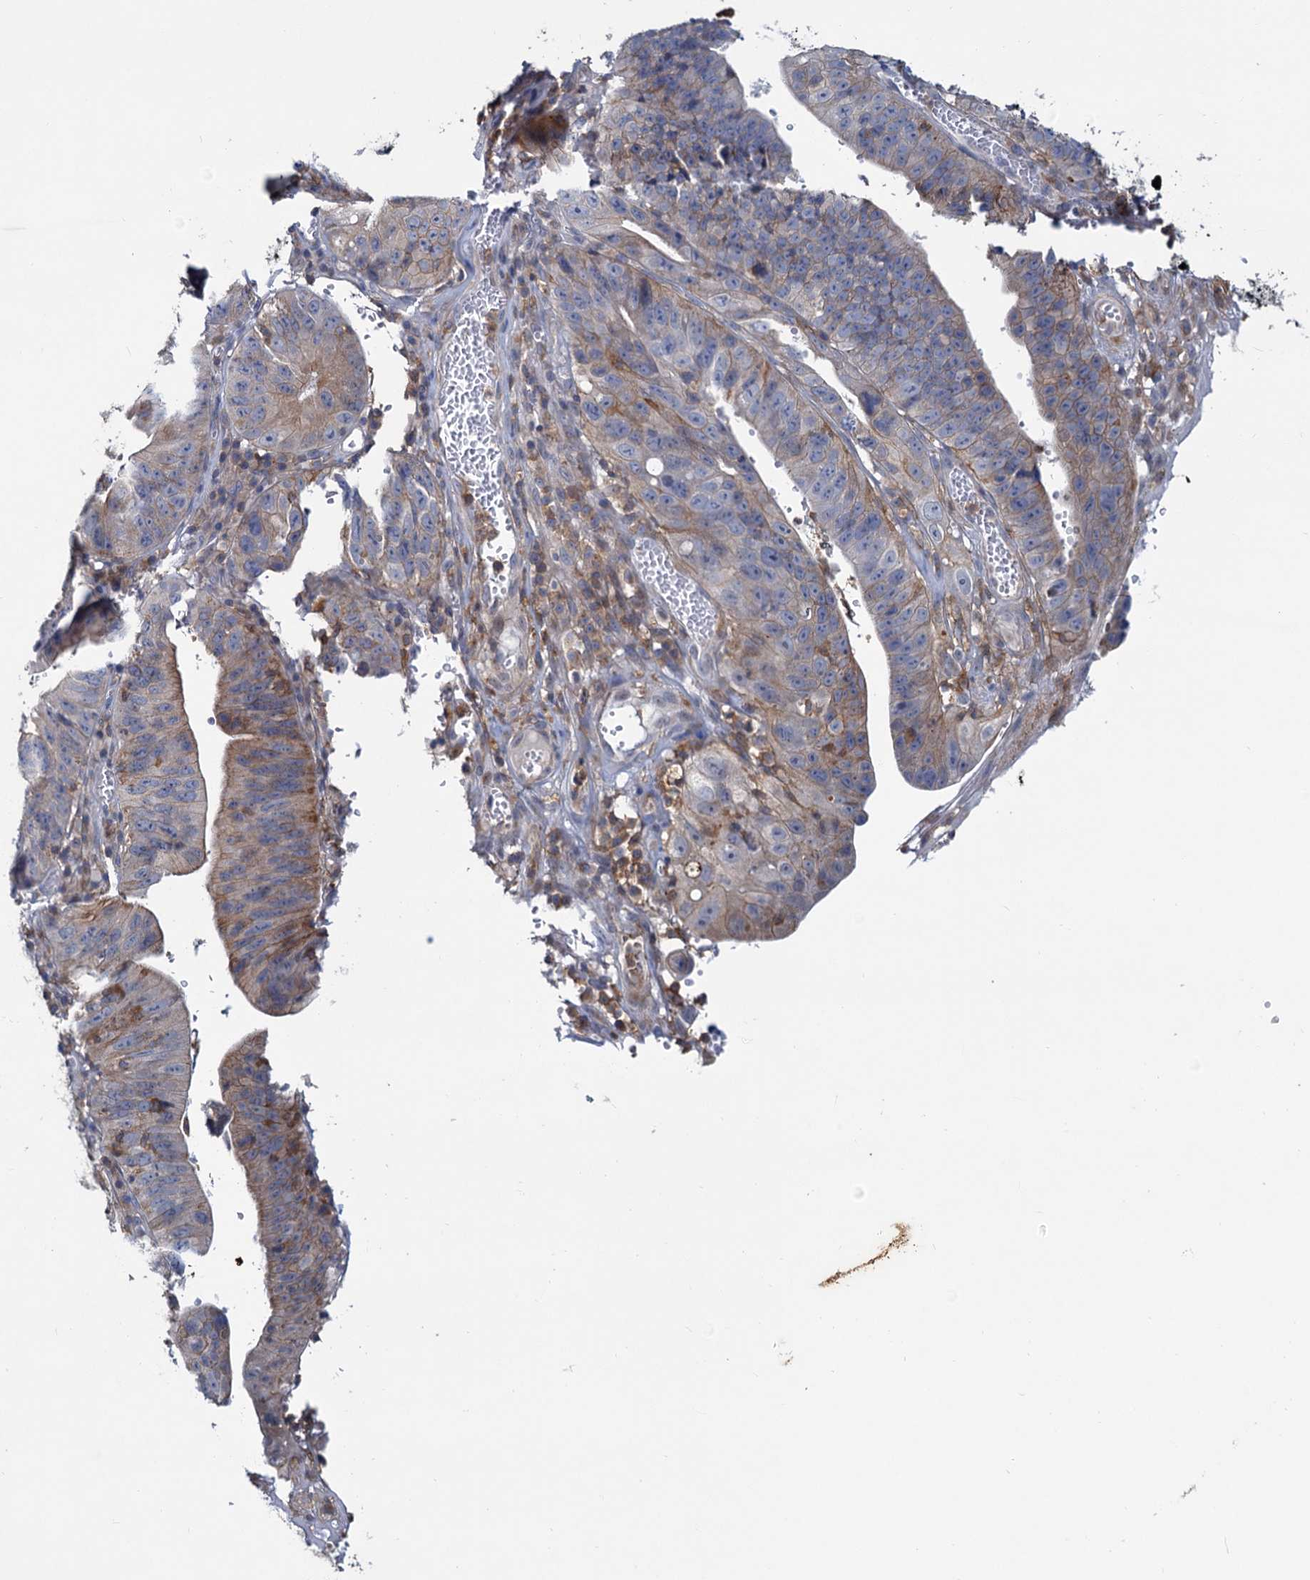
{"staining": {"intensity": "weak", "quantity": "25%-75%", "location": "cytoplasmic/membranous"}, "tissue": "stomach cancer", "cell_type": "Tumor cells", "image_type": "cancer", "snomed": [{"axis": "morphology", "description": "Adenocarcinoma, NOS"}, {"axis": "topography", "description": "Stomach"}], "caption": "Adenocarcinoma (stomach) stained for a protein (brown) demonstrates weak cytoplasmic/membranous positive positivity in about 25%-75% of tumor cells.", "gene": "LRCH4", "patient": {"sex": "male", "age": 59}}